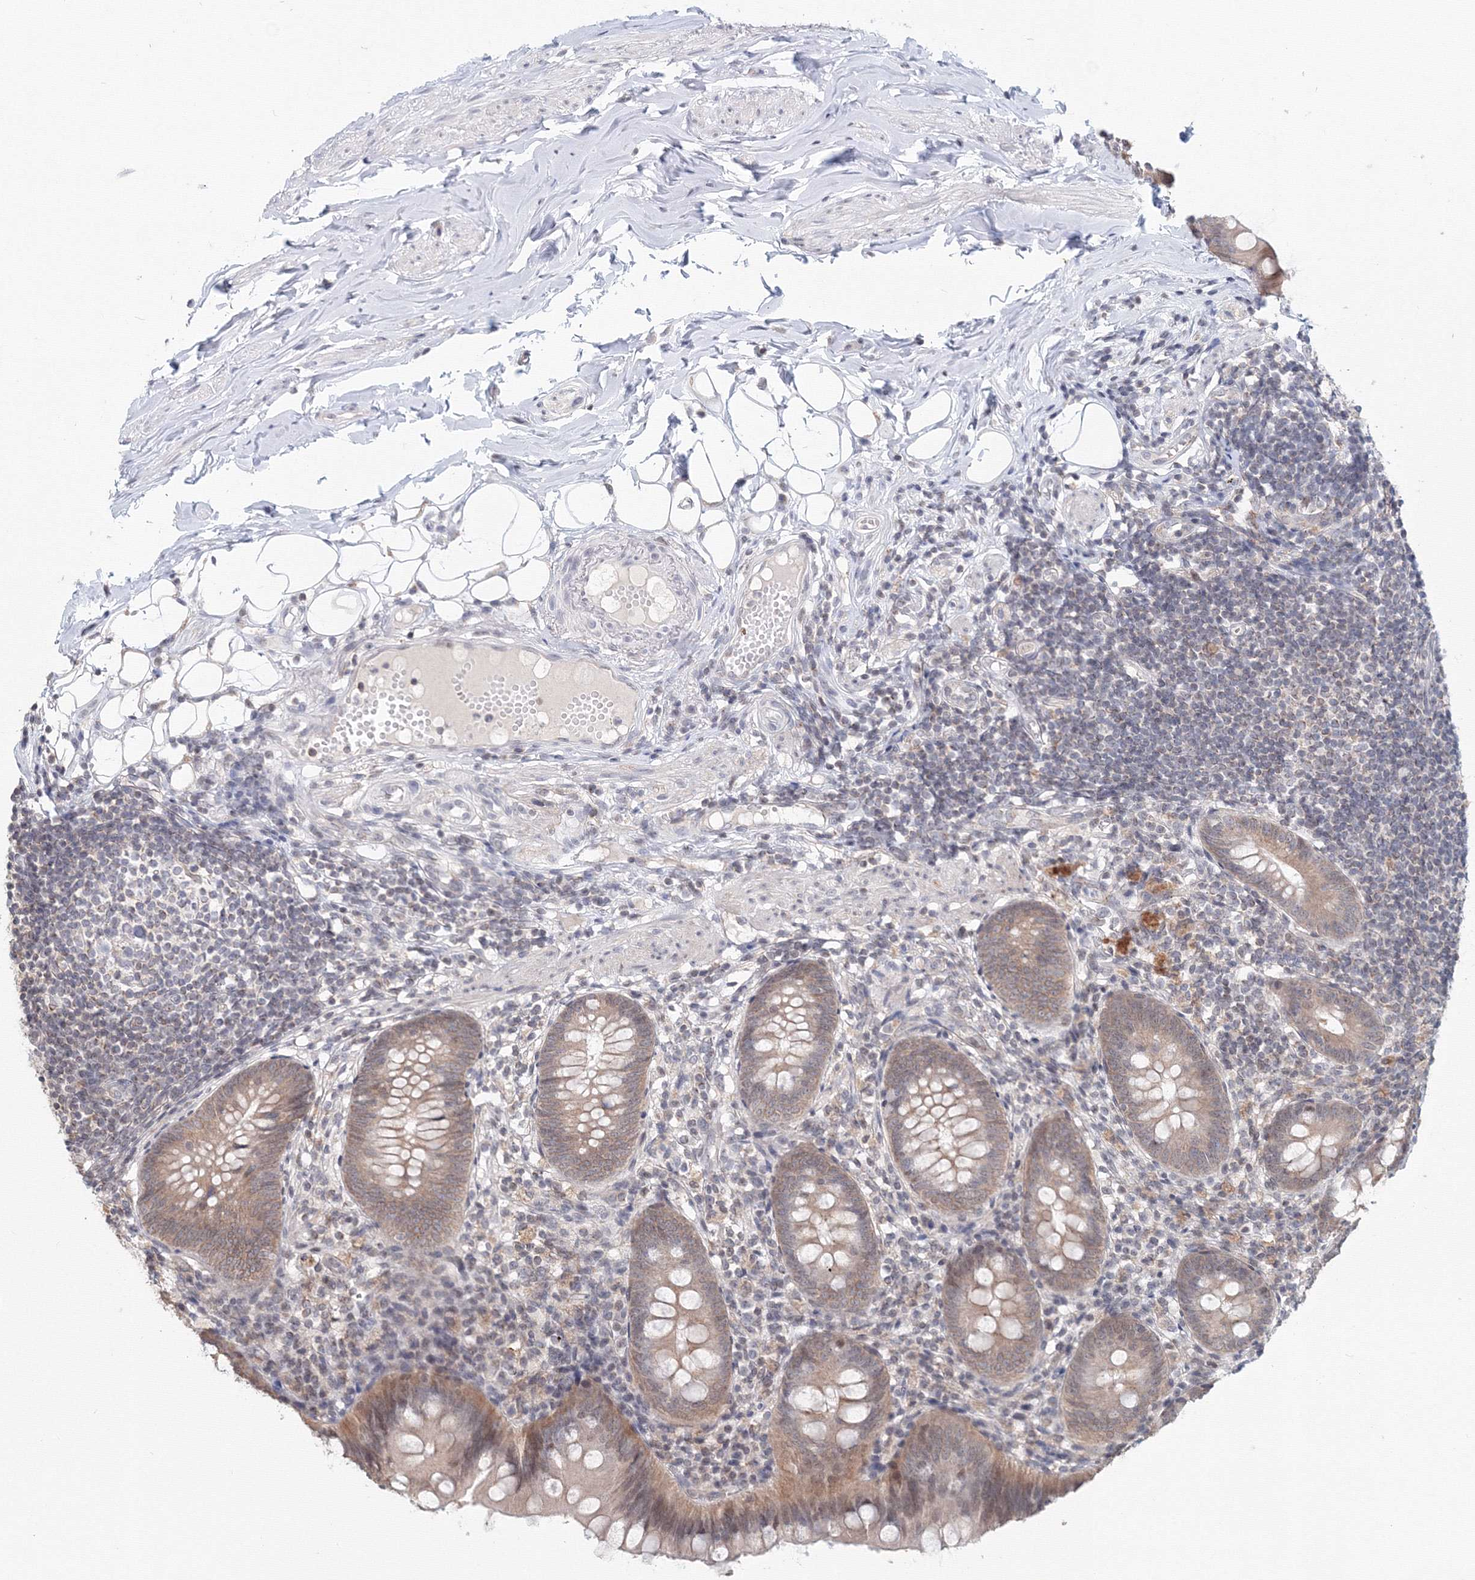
{"staining": {"intensity": "moderate", "quantity": "25%-75%", "location": "cytoplasmic/membranous"}, "tissue": "appendix", "cell_type": "Glandular cells", "image_type": "normal", "snomed": [{"axis": "morphology", "description": "Normal tissue, NOS"}, {"axis": "topography", "description": "Appendix"}], "caption": "A high-resolution micrograph shows immunohistochemistry (IHC) staining of normal appendix, which reveals moderate cytoplasmic/membranous positivity in about 25%-75% of glandular cells. The staining was performed using DAB to visualize the protein expression in brown, while the nuclei were stained in blue with hematoxylin (Magnification: 20x).", "gene": "SLC7A7", "patient": {"sex": "female", "age": 62}}